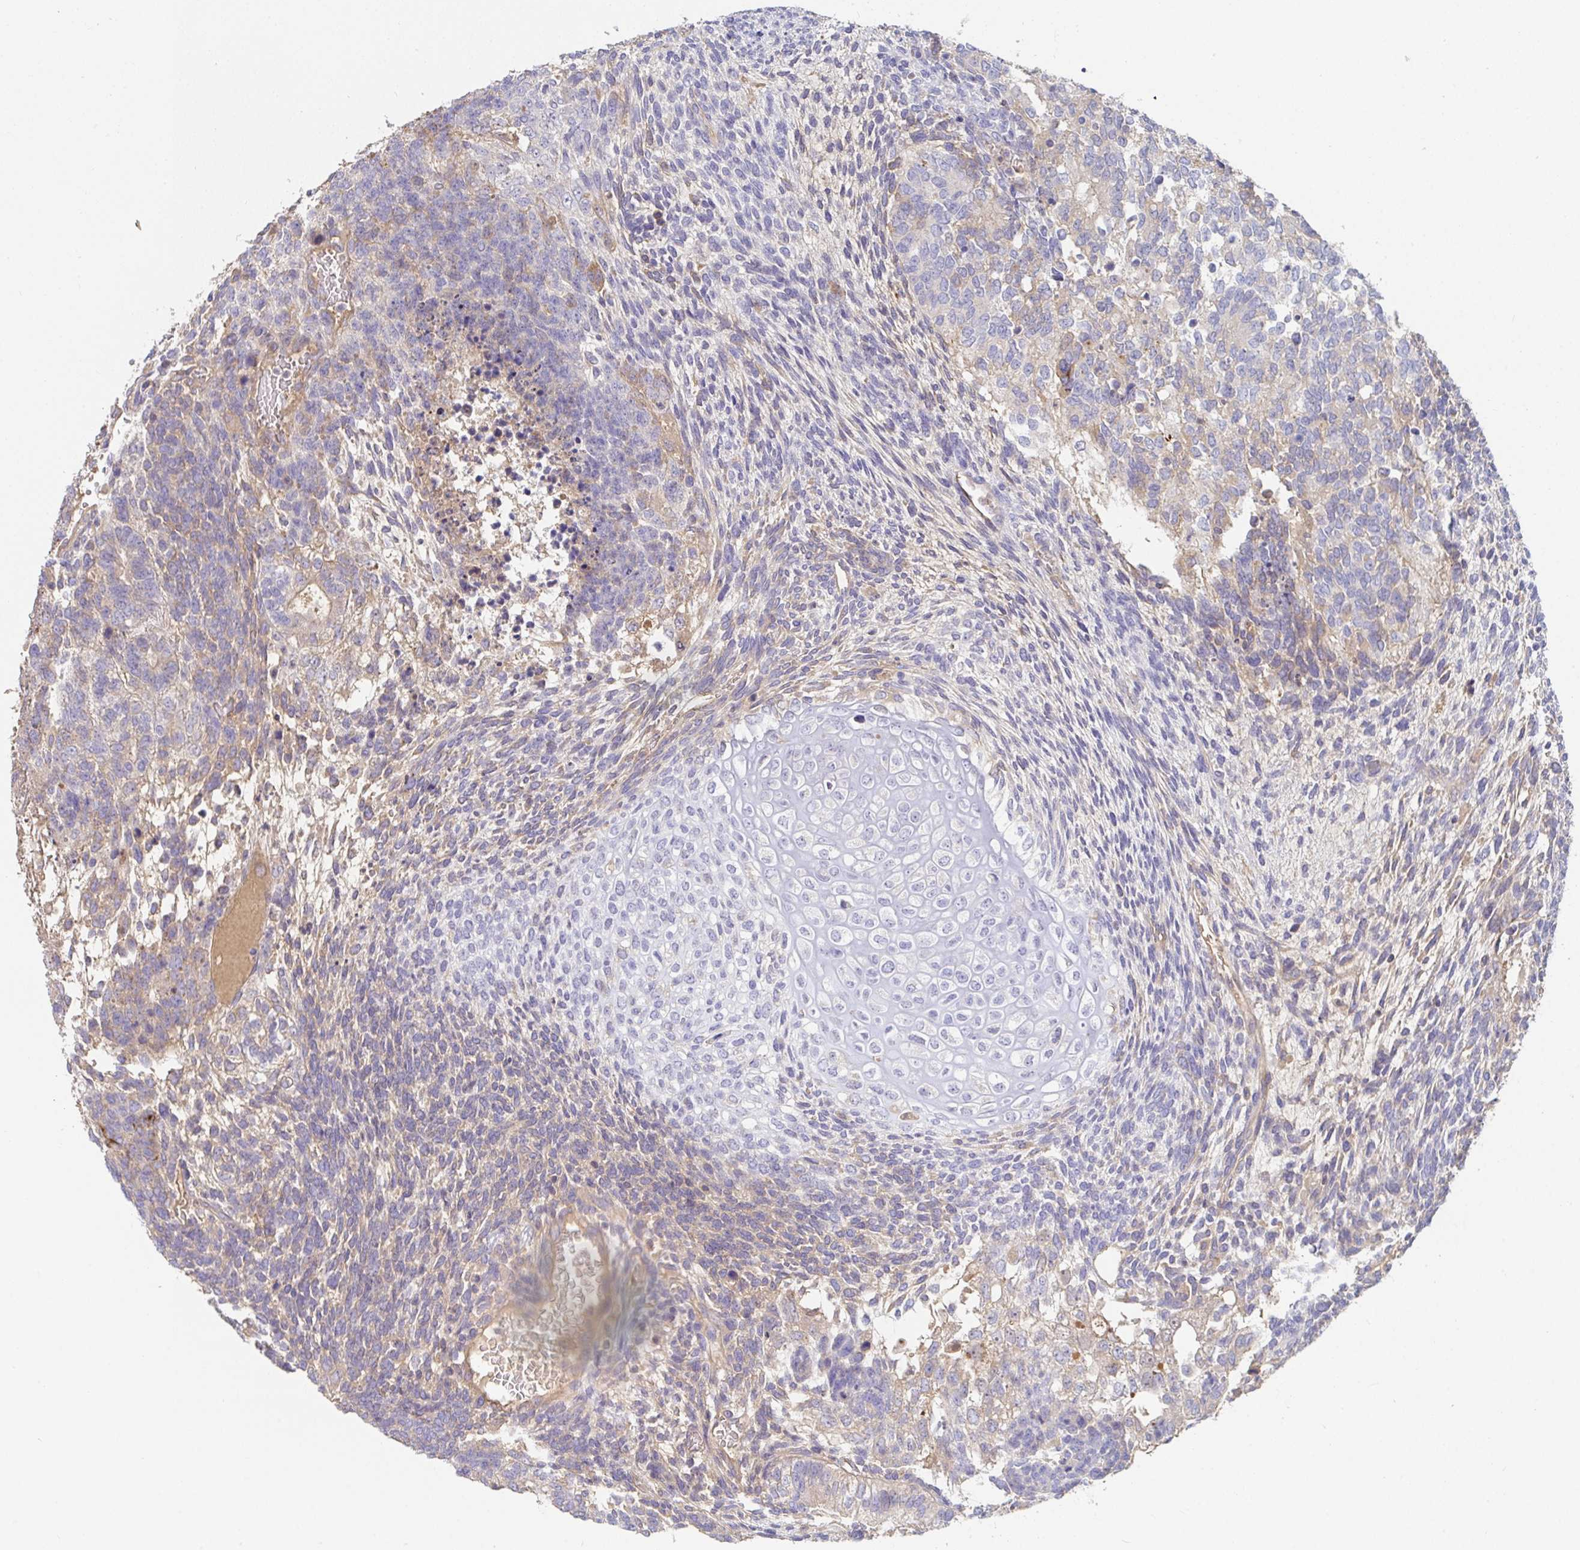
{"staining": {"intensity": "weak", "quantity": "<25%", "location": "cytoplasmic/membranous"}, "tissue": "testis cancer", "cell_type": "Tumor cells", "image_type": "cancer", "snomed": [{"axis": "morphology", "description": "Carcinoma, Embryonal, NOS"}, {"axis": "topography", "description": "Testis"}], "caption": "A histopathology image of embryonal carcinoma (testis) stained for a protein reveals no brown staining in tumor cells.", "gene": "ANO5", "patient": {"sex": "male", "age": 23}}